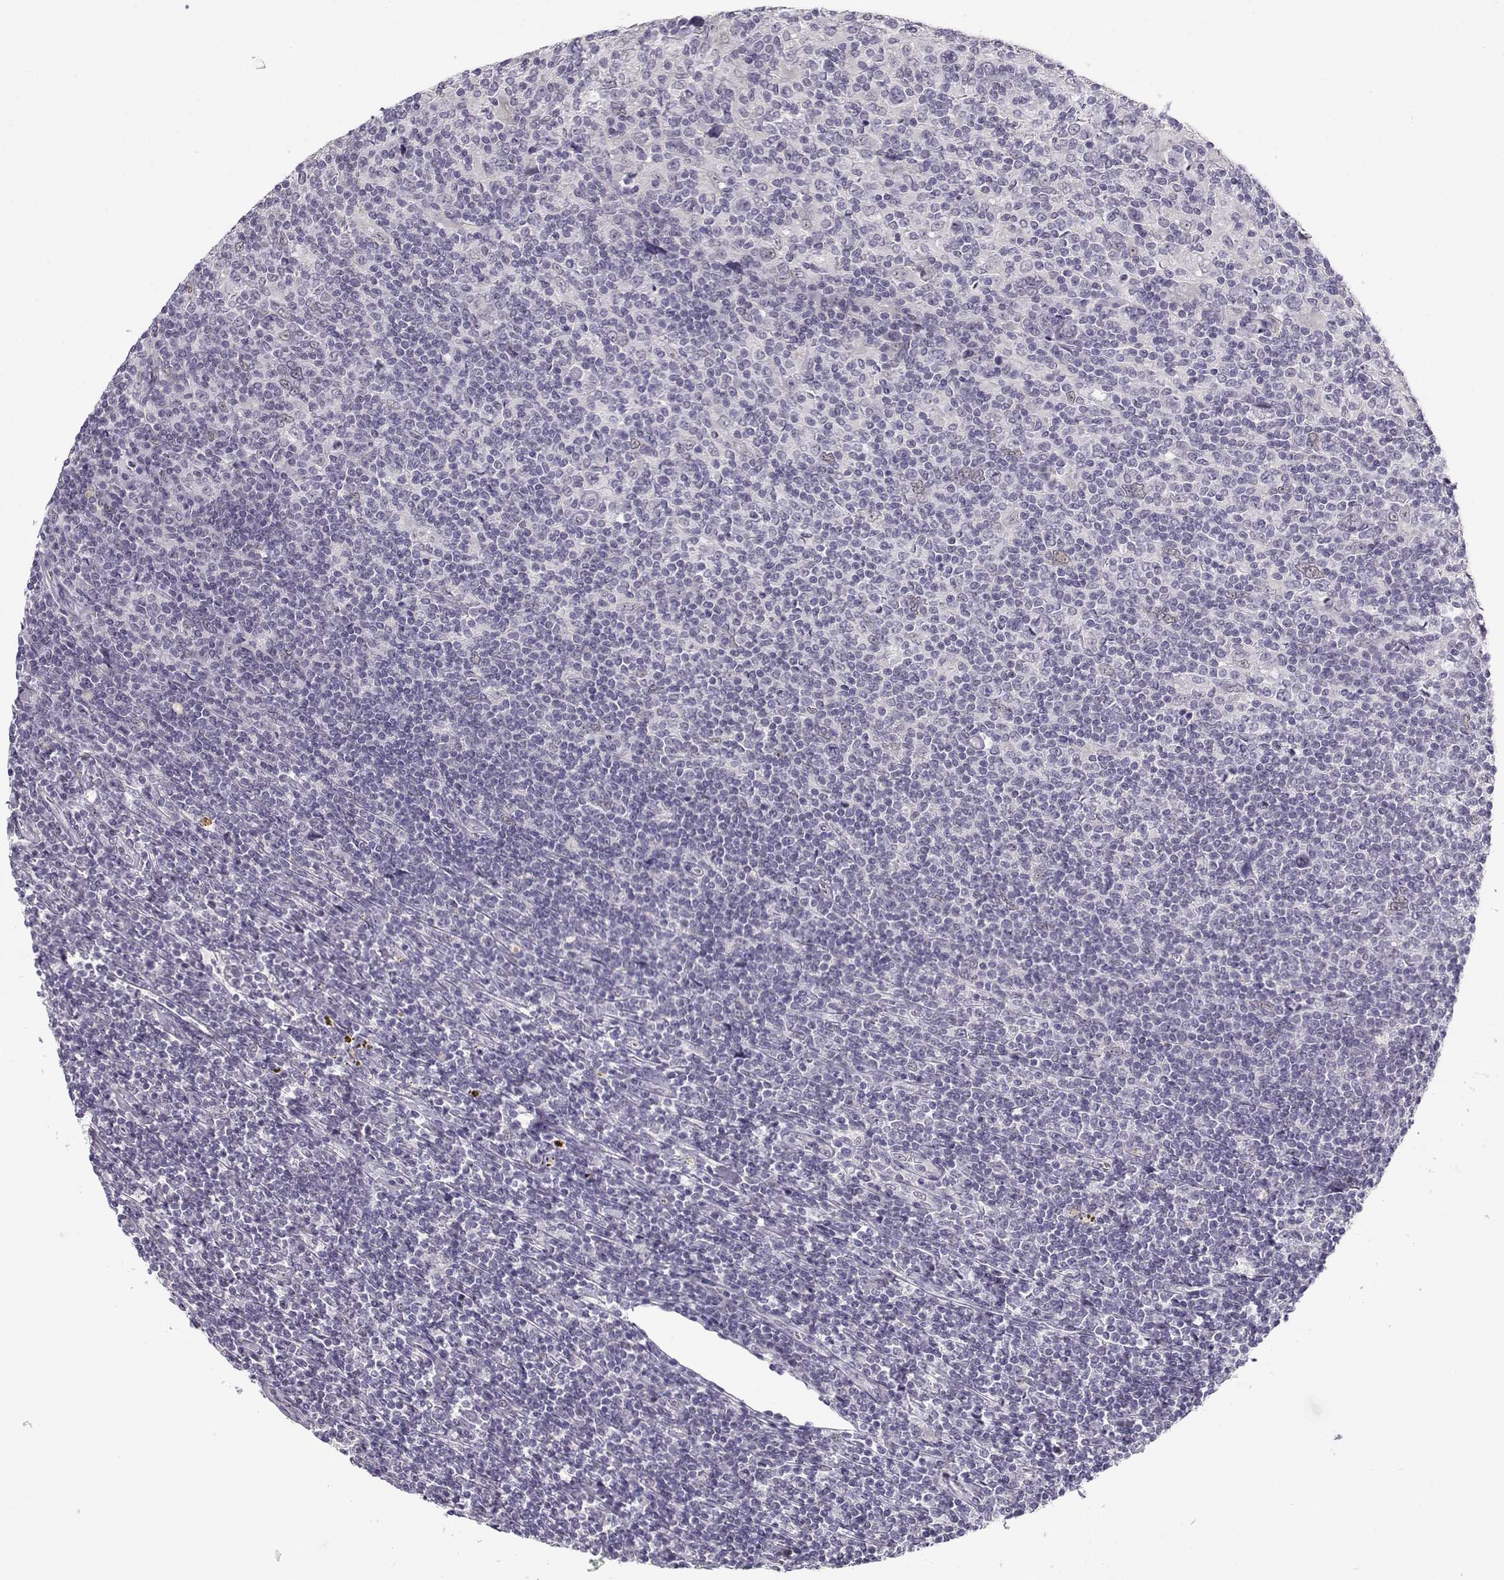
{"staining": {"intensity": "negative", "quantity": "none", "location": "none"}, "tissue": "lymphoma", "cell_type": "Tumor cells", "image_type": "cancer", "snomed": [{"axis": "morphology", "description": "Hodgkin's disease, NOS"}, {"axis": "topography", "description": "Lymph node"}], "caption": "This is an IHC micrograph of human lymphoma. There is no expression in tumor cells.", "gene": "C16orf86", "patient": {"sex": "male", "age": 40}}